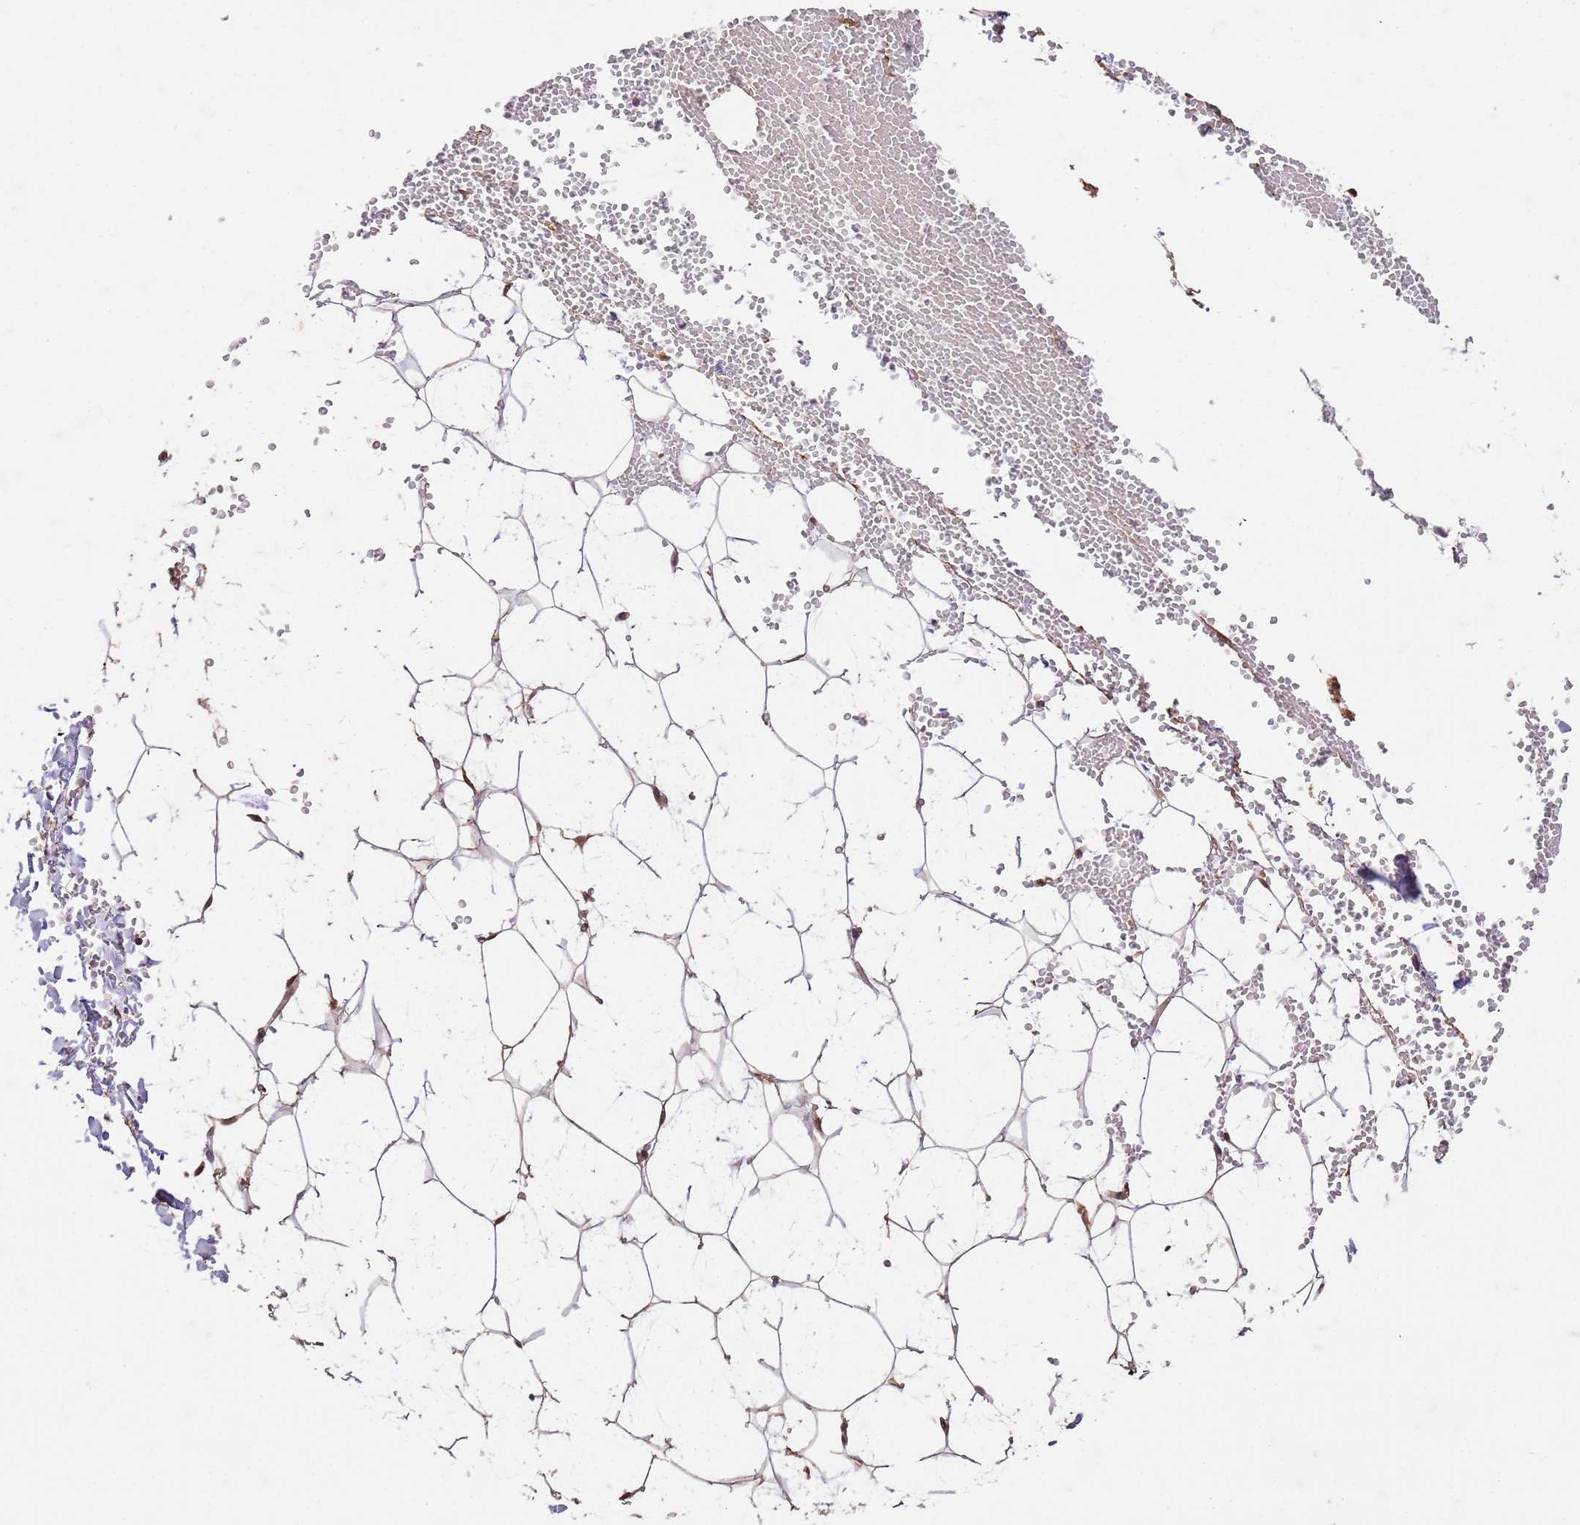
{"staining": {"intensity": "moderate", "quantity": "25%-75%", "location": "cytoplasmic/membranous"}, "tissue": "adipose tissue", "cell_type": "Adipocytes", "image_type": "normal", "snomed": [{"axis": "morphology", "description": "Normal tissue, NOS"}, {"axis": "topography", "description": "Breast"}], "caption": "Immunohistochemistry (IHC) image of normal adipose tissue stained for a protein (brown), which exhibits medium levels of moderate cytoplasmic/membranous expression in approximately 25%-75% of adipocytes.", "gene": "UBE3A", "patient": {"sex": "female", "age": 23}}